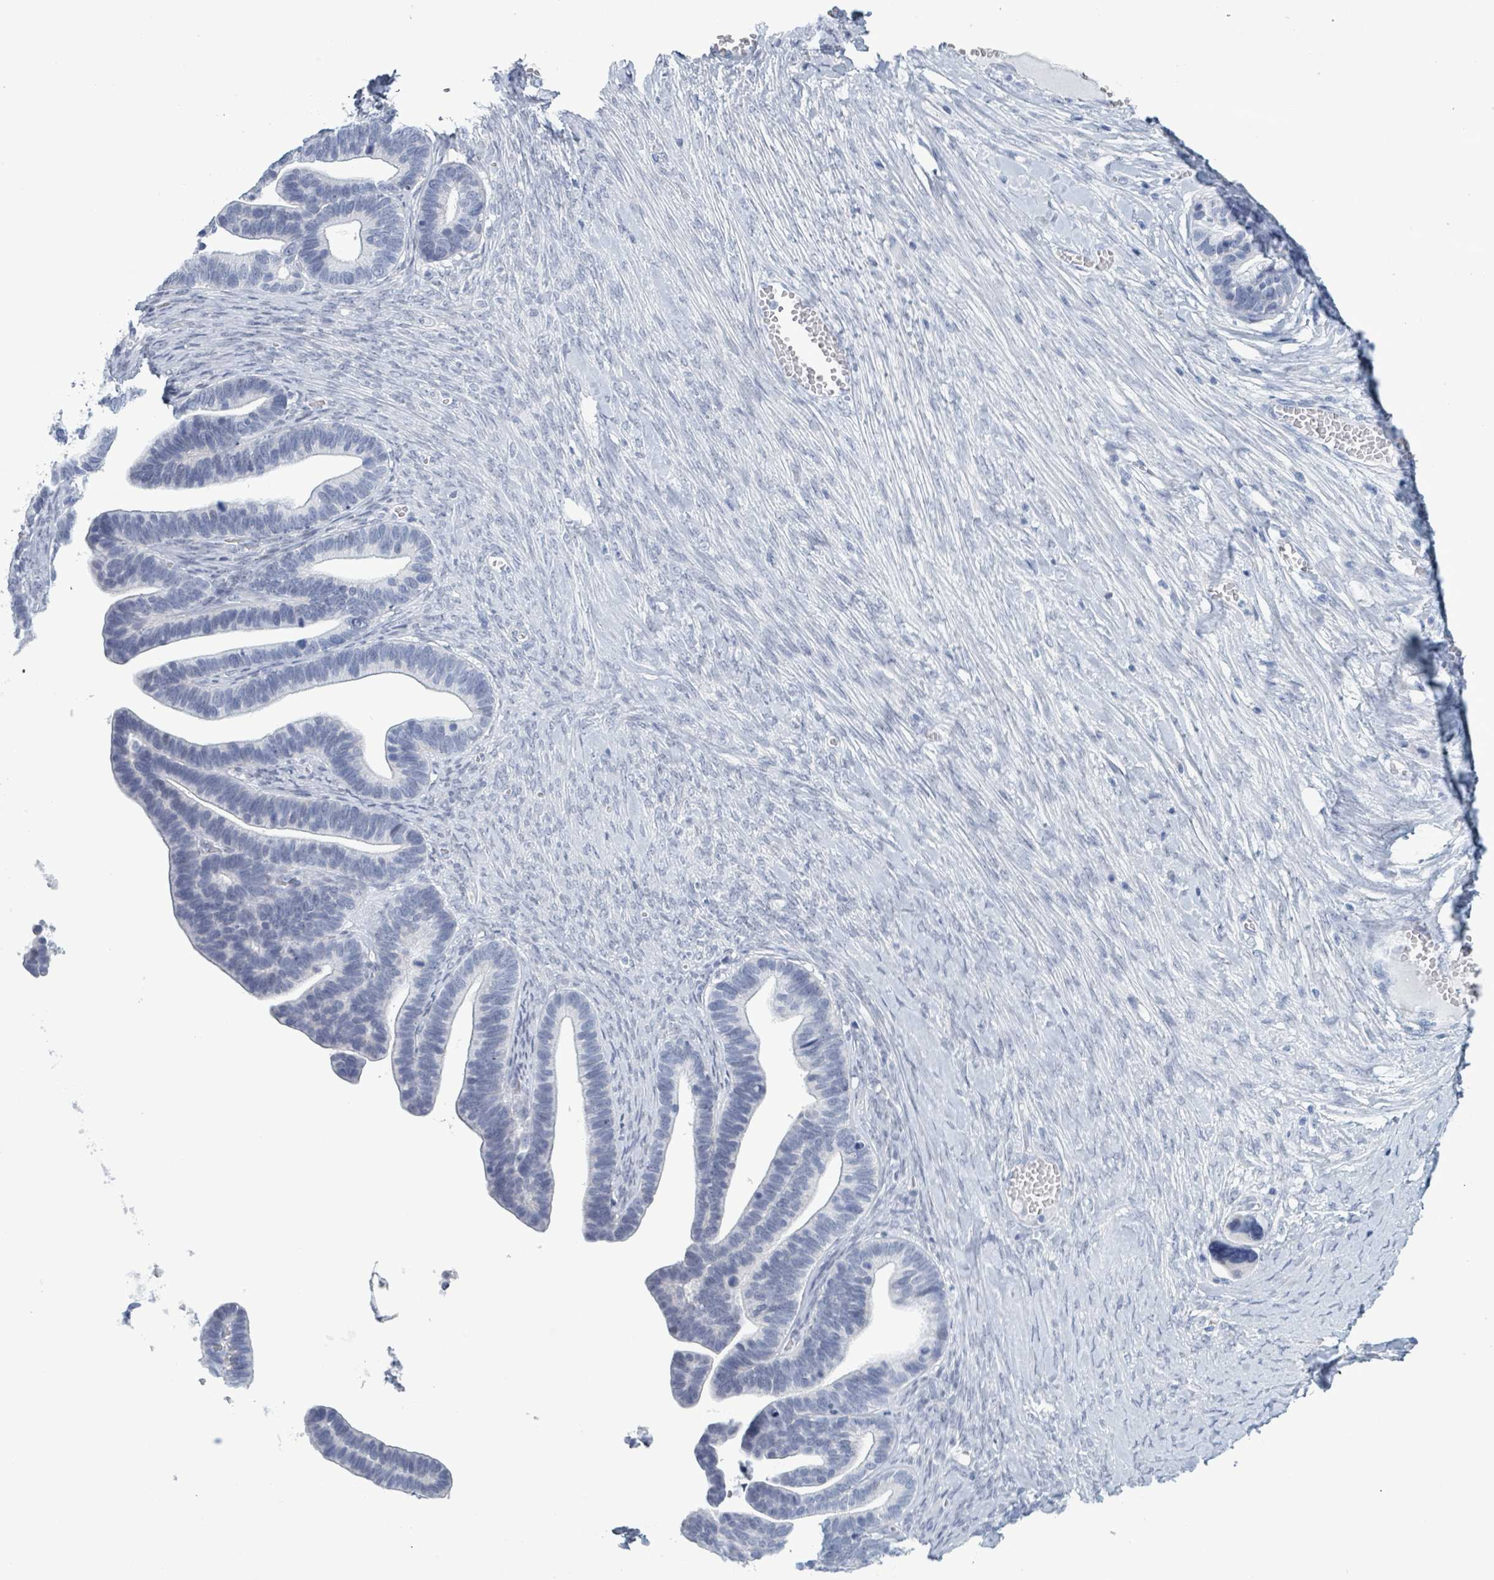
{"staining": {"intensity": "negative", "quantity": "none", "location": "none"}, "tissue": "ovarian cancer", "cell_type": "Tumor cells", "image_type": "cancer", "snomed": [{"axis": "morphology", "description": "Cystadenocarcinoma, serous, NOS"}, {"axis": "topography", "description": "Ovary"}], "caption": "This is an IHC histopathology image of serous cystadenocarcinoma (ovarian). There is no positivity in tumor cells.", "gene": "ZNF771", "patient": {"sex": "female", "age": 56}}